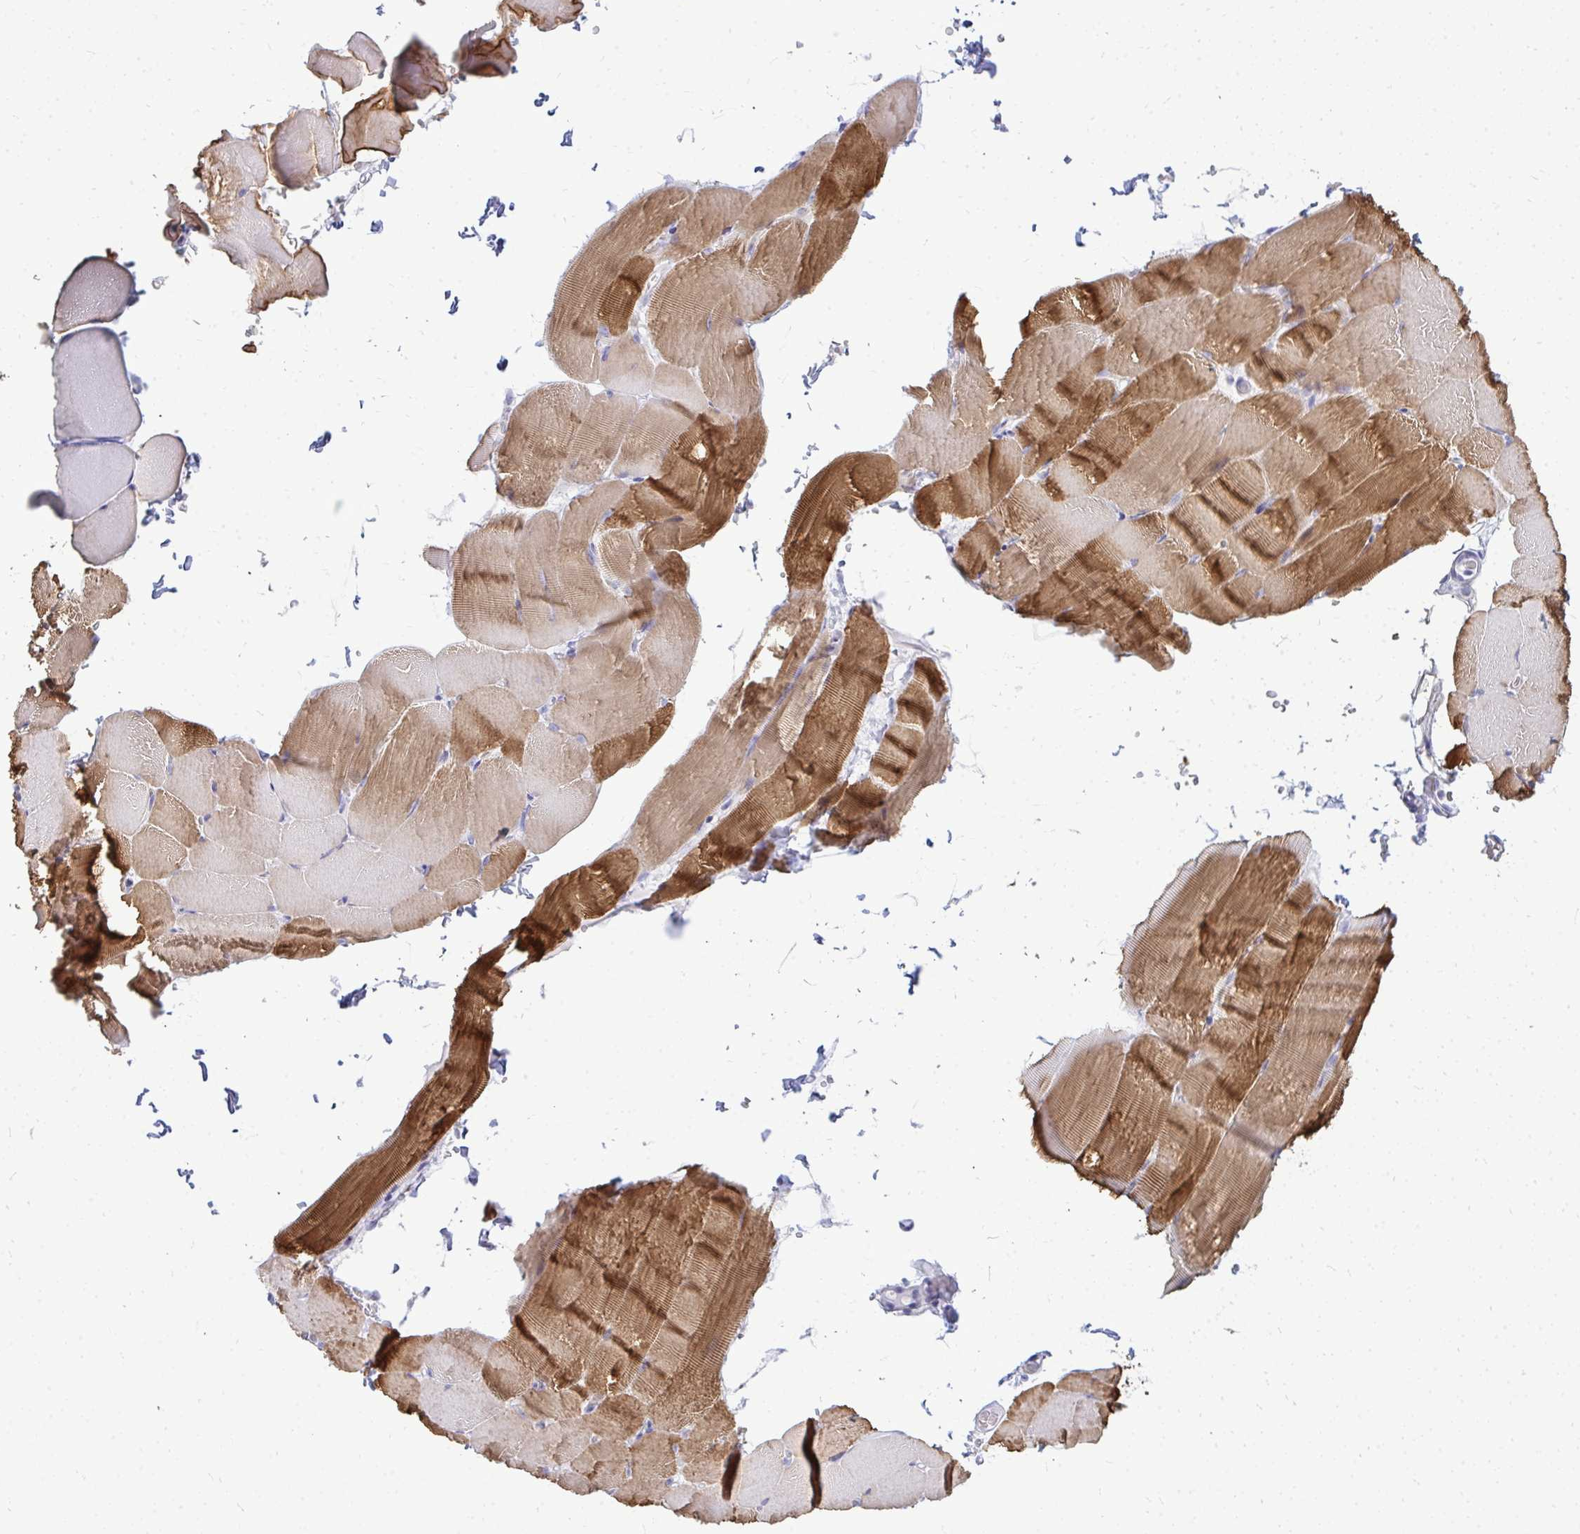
{"staining": {"intensity": "moderate", "quantity": ">75%", "location": "cytoplasmic/membranous"}, "tissue": "skeletal muscle", "cell_type": "Myocytes", "image_type": "normal", "snomed": [{"axis": "morphology", "description": "Normal tissue, NOS"}, {"axis": "topography", "description": "Skeletal muscle"}], "caption": "Immunohistochemical staining of benign skeletal muscle reveals >75% levels of moderate cytoplasmic/membranous protein expression in approximately >75% of myocytes.", "gene": "TSPEAR", "patient": {"sex": "female", "age": 37}}